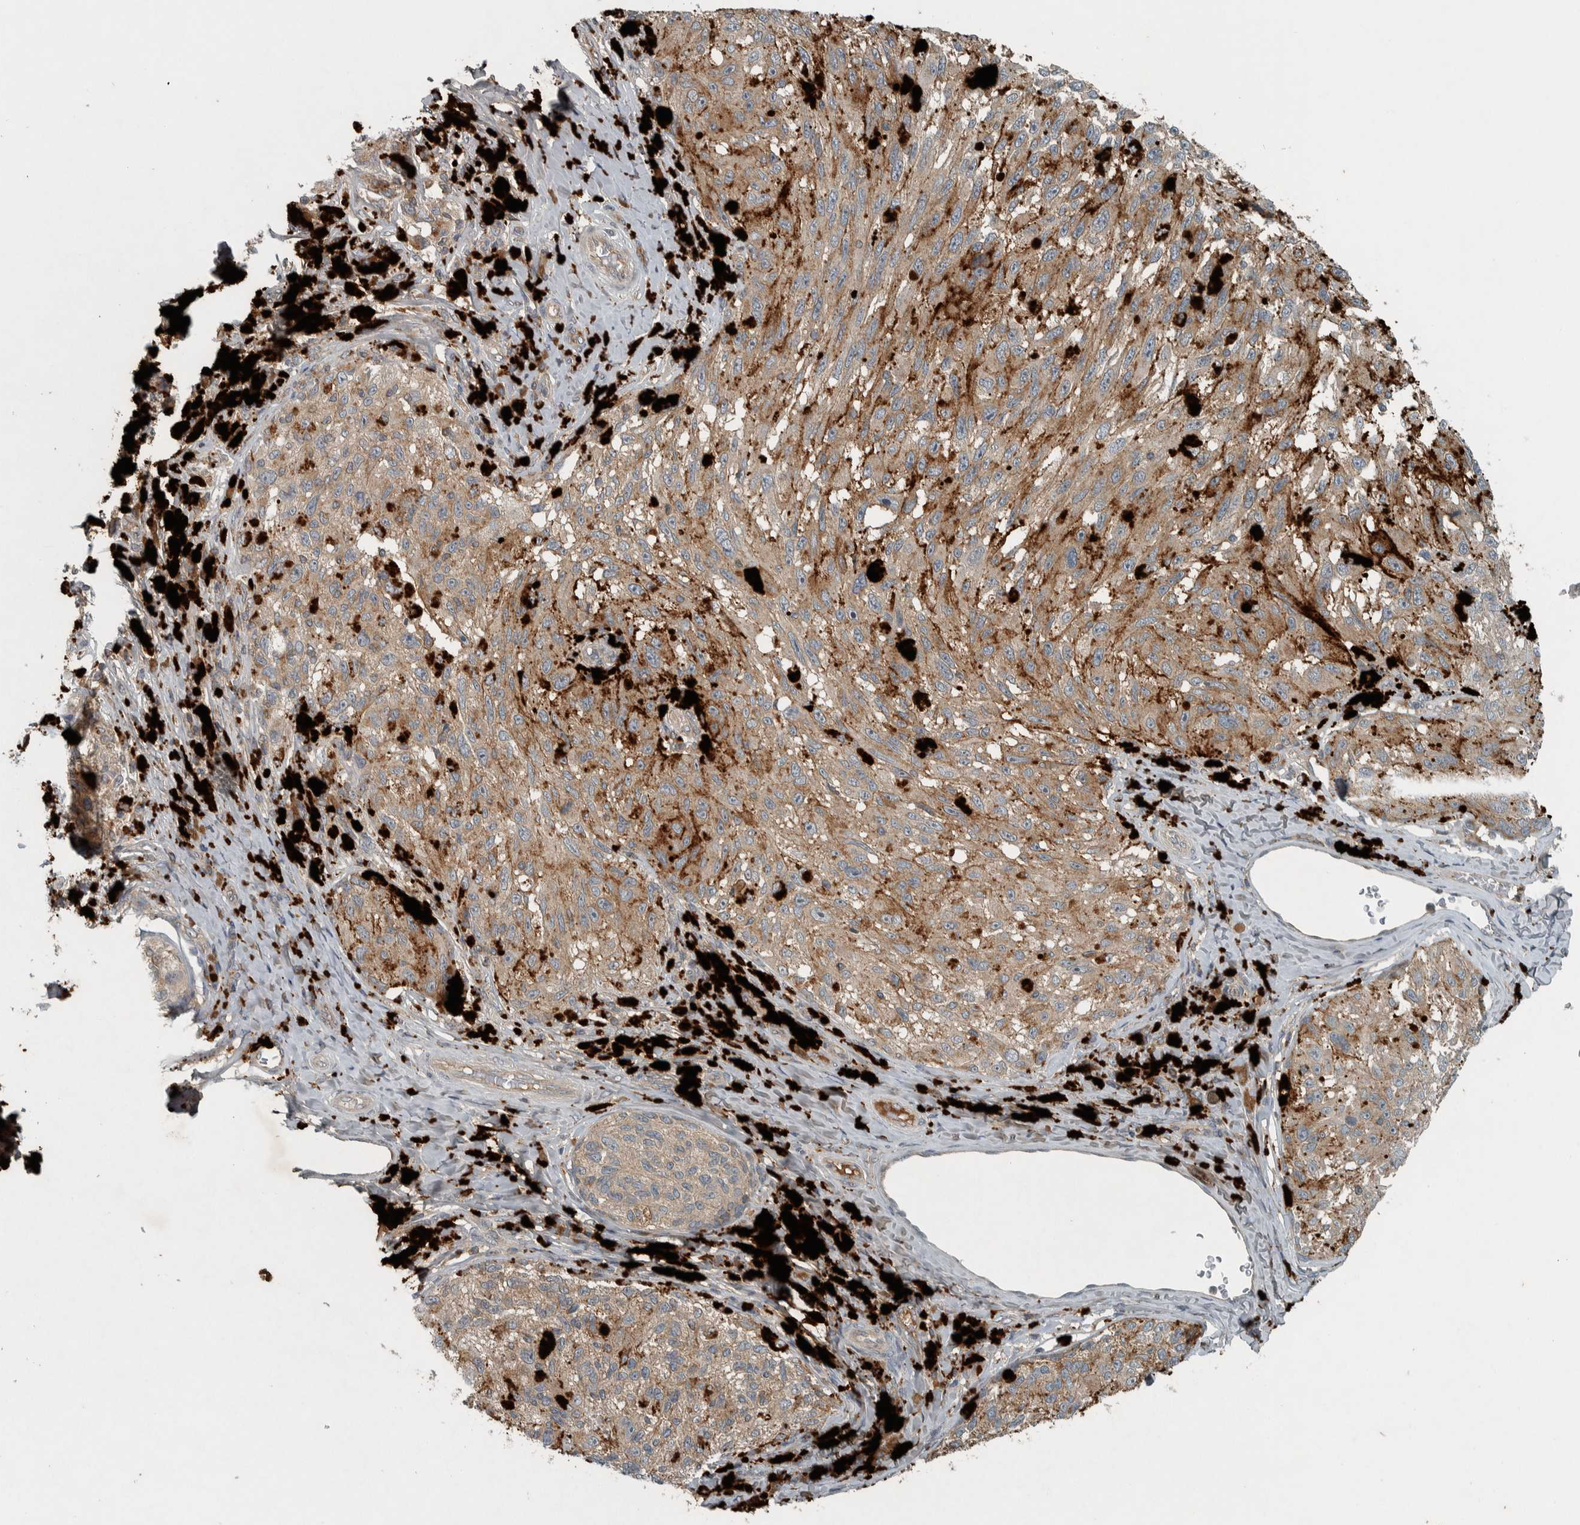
{"staining": {"intensity": "moderate", "quantity": ">75%", "location": "cytoplasmic/membranous"}, "tissue": "melanoma", "cell_type": "Tumor cells", "image_type": "cancer", "snomed": [{"axis": "morphology", "description": "Malignant melanoma, NOS"}, {"axis": "topography", "description": "Skin"}], "caption": "The immunohistochemical stain shows moderate cytoplasmic/membranous staining in tumor cells of melanoma tissue.", "gene": "CLCN2", "patient": {"sex": "female", "age": 73}}